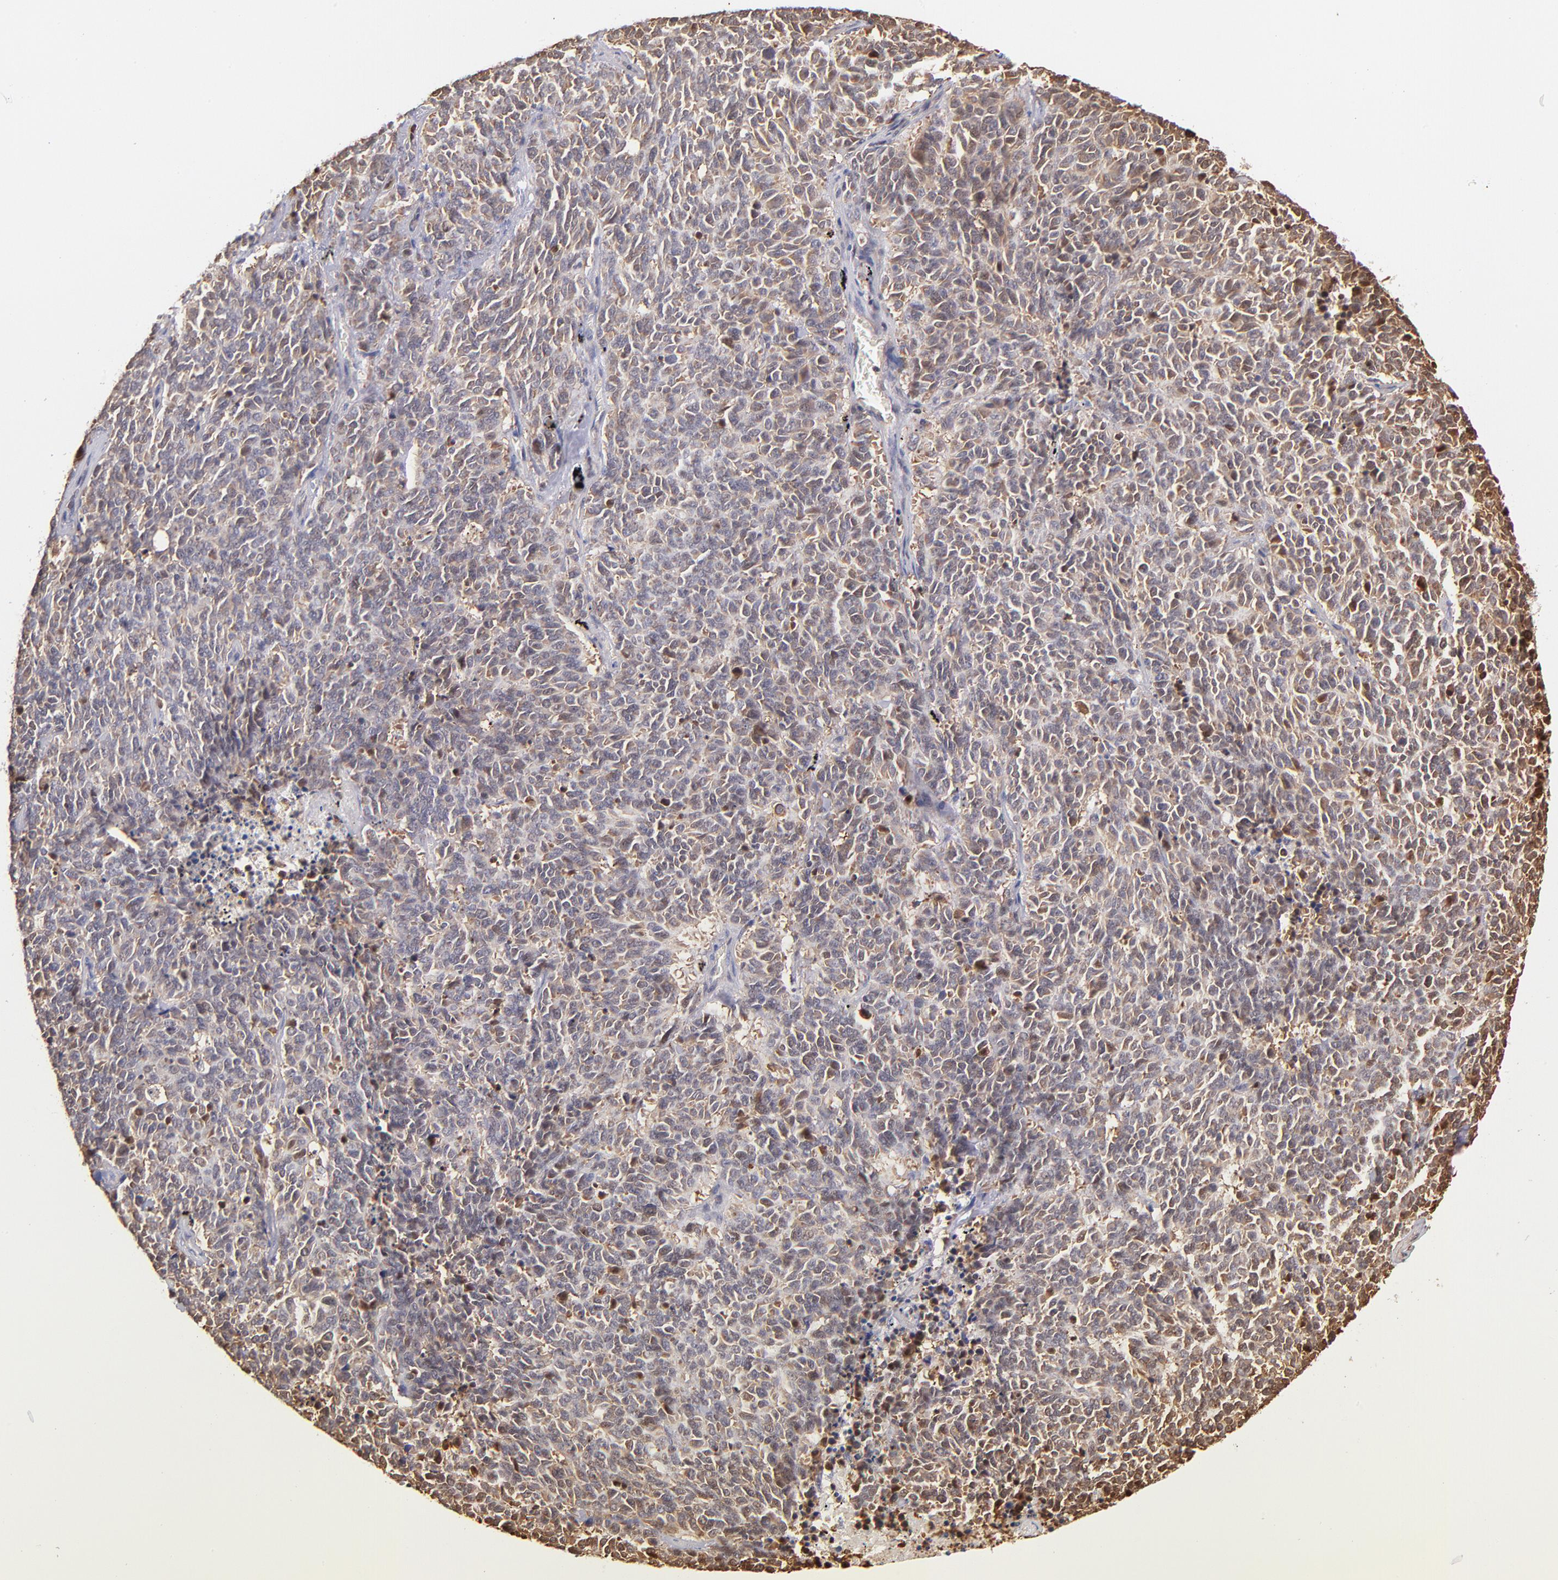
{"staining": {"intensity": "moderate", "quantity": "25%-75%", "location": "cytoplasmic/membranous"}, "tissue": "lung cancer", "cell_type": "Tumor cells", "image_type": "cancer", "snomed": [{"axis": "morphology", "description": "Neoplasm, malignant, NOS"}, {"axis": "topography", "description": "Lung"}], "caption": "An immunohistochemistry photomicrograph of tumor tissue is shown. Protein staining in brown shows moderate cytoplasmic/membranous positivity in malignant neoplasm (lung) within tumor cells. Nuclei are stained in blue.", "gene": "YWHAB", "patient": {"sex": "female", "age": 58}}